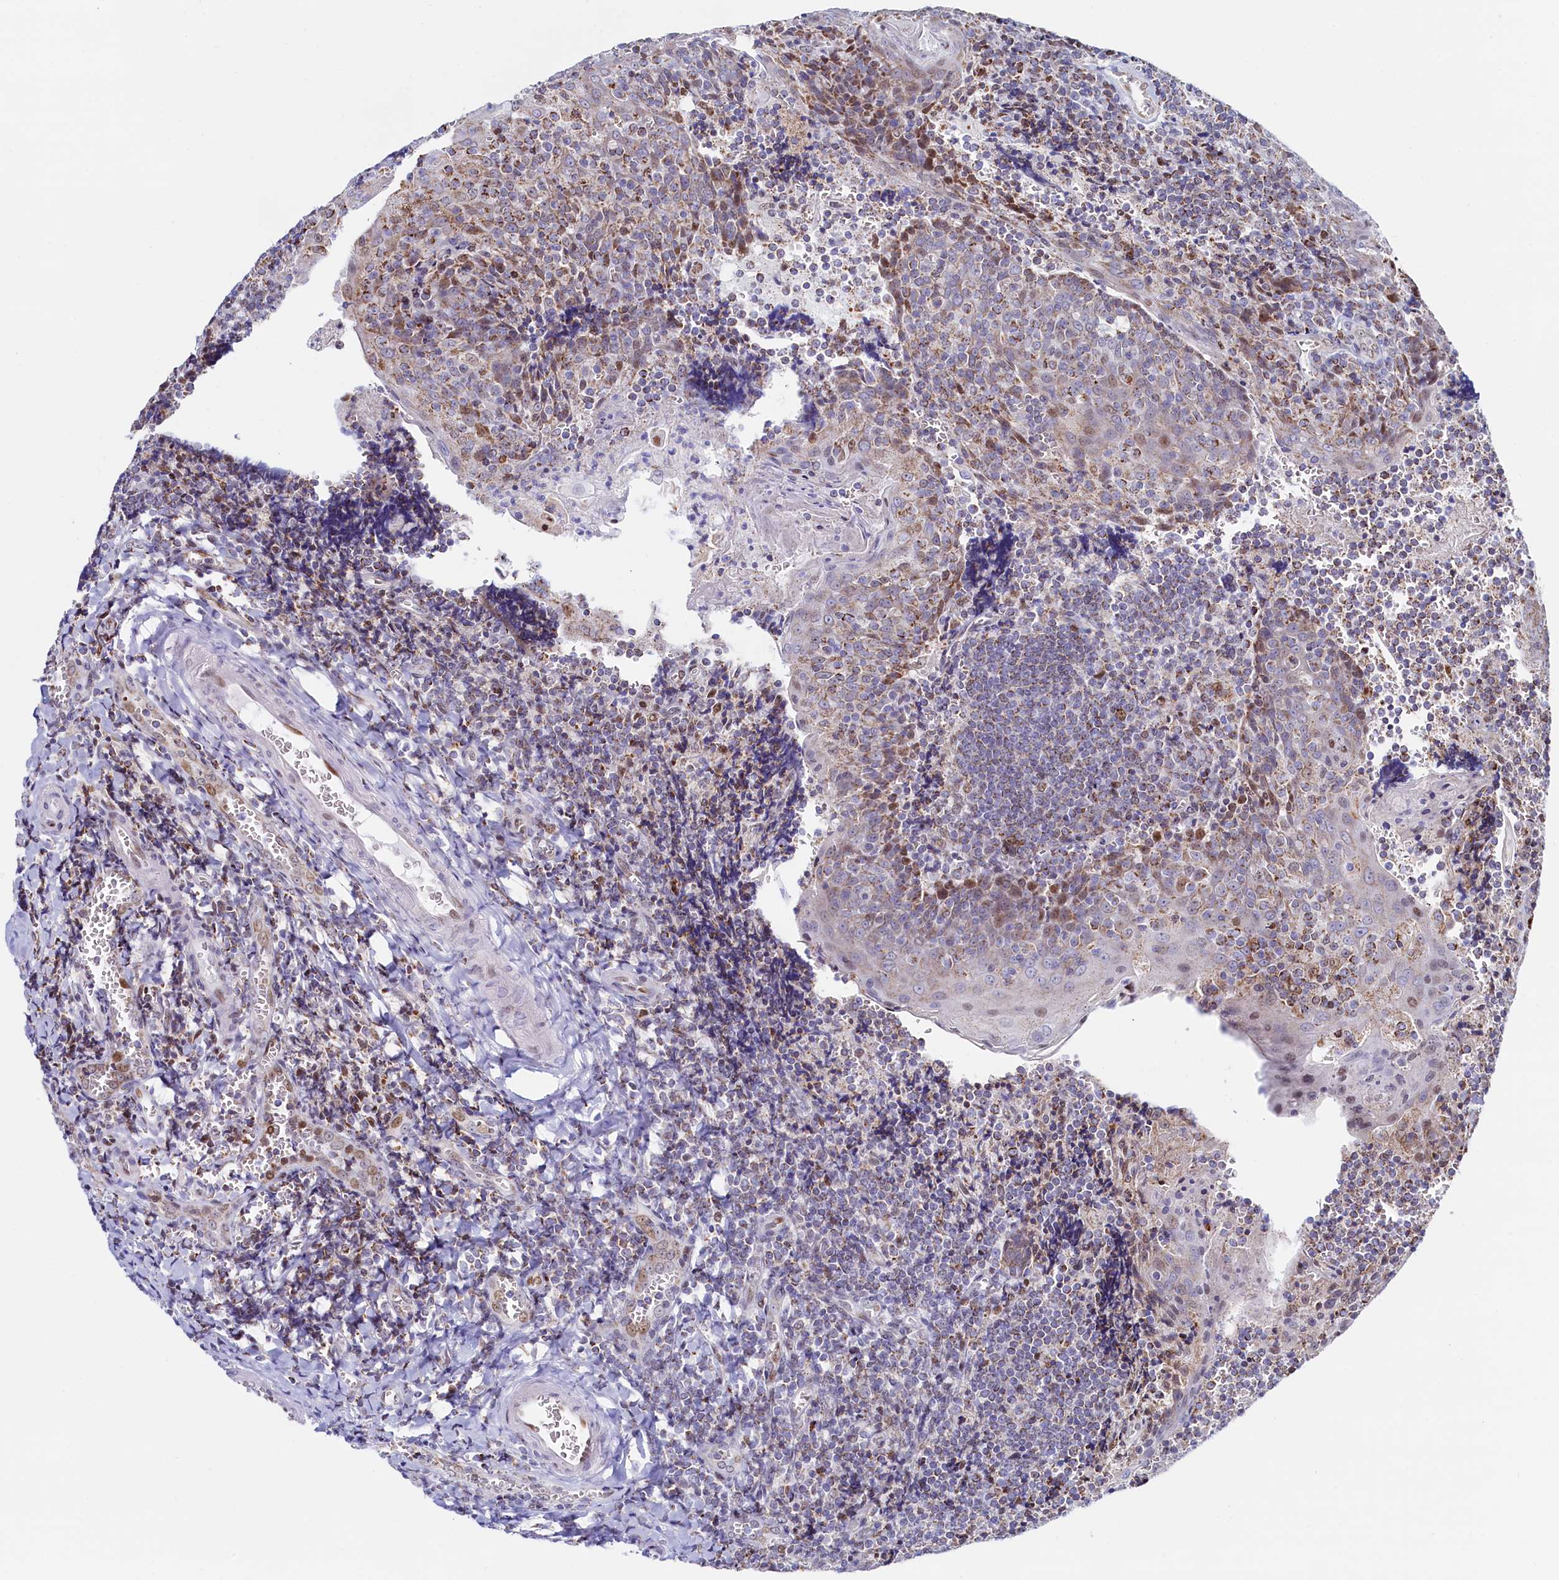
{"staining": {"intensity": "moderate", "quantity": "25%-75%", "location": "cytoplasmic/membranous"}, "tissue": "tonsil", "cell_type": "Germinal center cells", "image_type": "normal", "snomed": [{"axis": "morphology", "description": "Normal tissue, NOS"}, {"axis": "topography", "description": "Tonsil"}], "caption": "High-magnification brightfield microscopy of normal tonsil stained with DAB (brown) and counterstained with hematoxylin (blue). germinal center cells exhibit moderate cytoplasmic/membranous expression is seen in about25%-75% of cells. The staining was performed using DAB to visualize the protein expression in brown, while the nuclei were stained in blue with hematoxylin (Magnification: 20x).", "gene": "HDGFL3", "patient": {"sex": "male", "age": 27}}